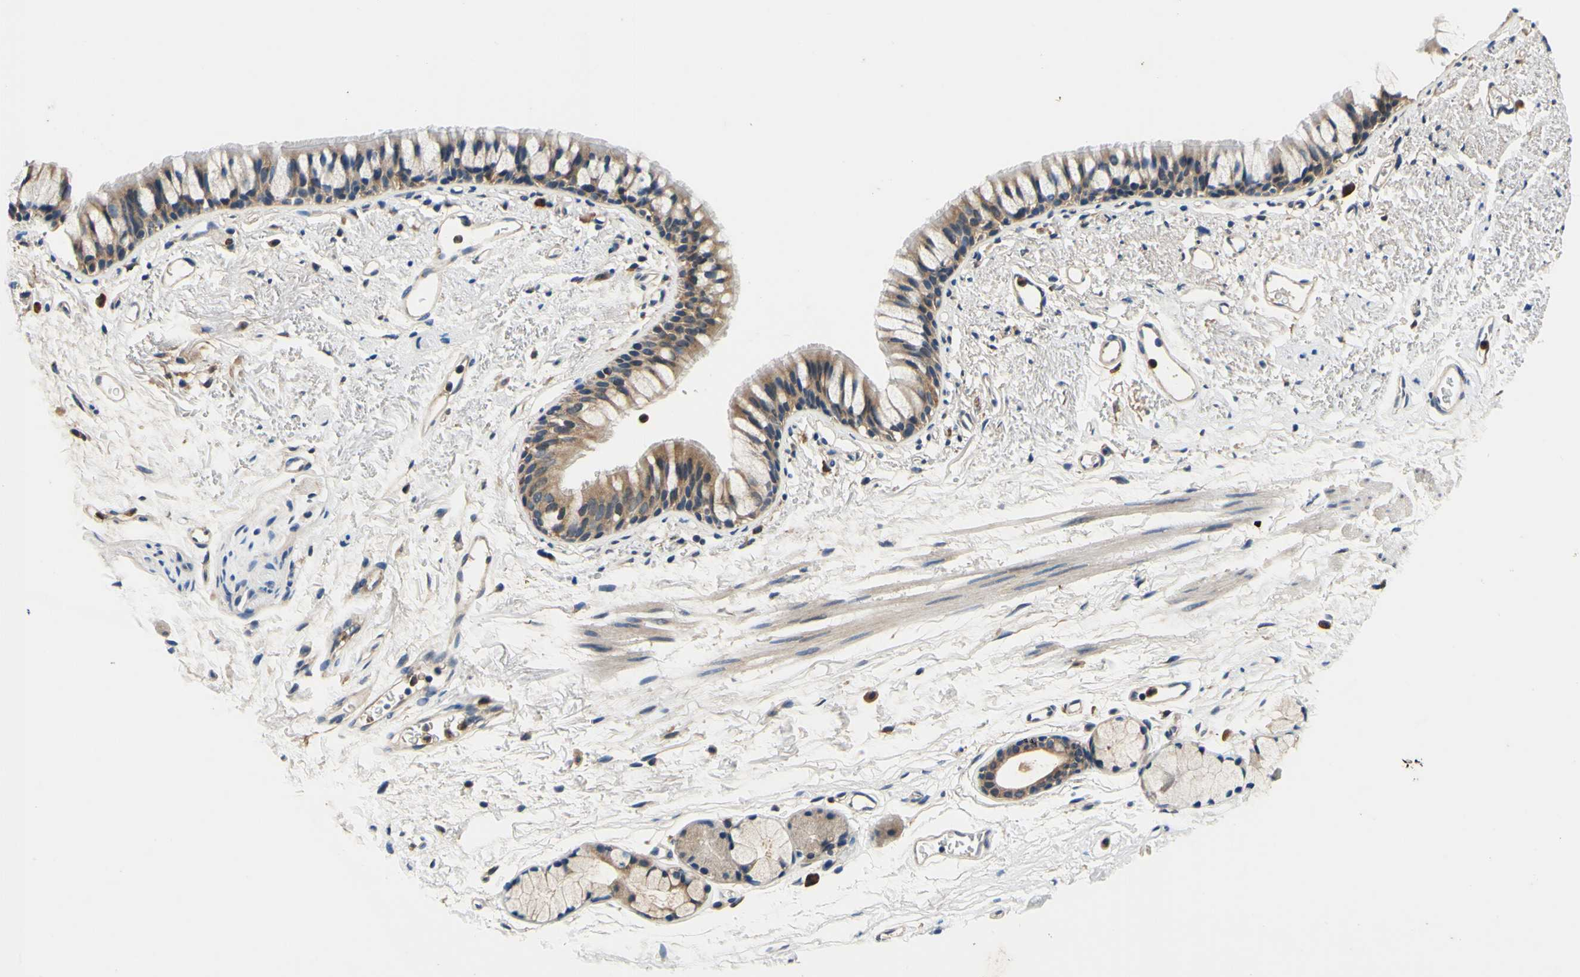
{"staining": {"intensity": "moderate", "quantity": "25%-75%", "location": "cytoplasmic/membranous"}, "tissue": "adipose tissue", "cell_type": "Adipocytes", "image_type": "normal", "snomed": [{"axis": "morphology", "description": "Normal tissue, NOS"}, {"axis": "topography", "description": "Bronchus"}], "caption": "The immunohistochemical stain labels moderate cytoplasmic/membranous staining in adipocytes of normal adipose tissue. The staining was performed using DAB (3,3'-diaminobenzidine), with brown indicating positive protein expression. Nuclei are stained blue with hematoxylin.", "gene": "PLA2G4A", "patient": {"sex": "female", "age": 73}}